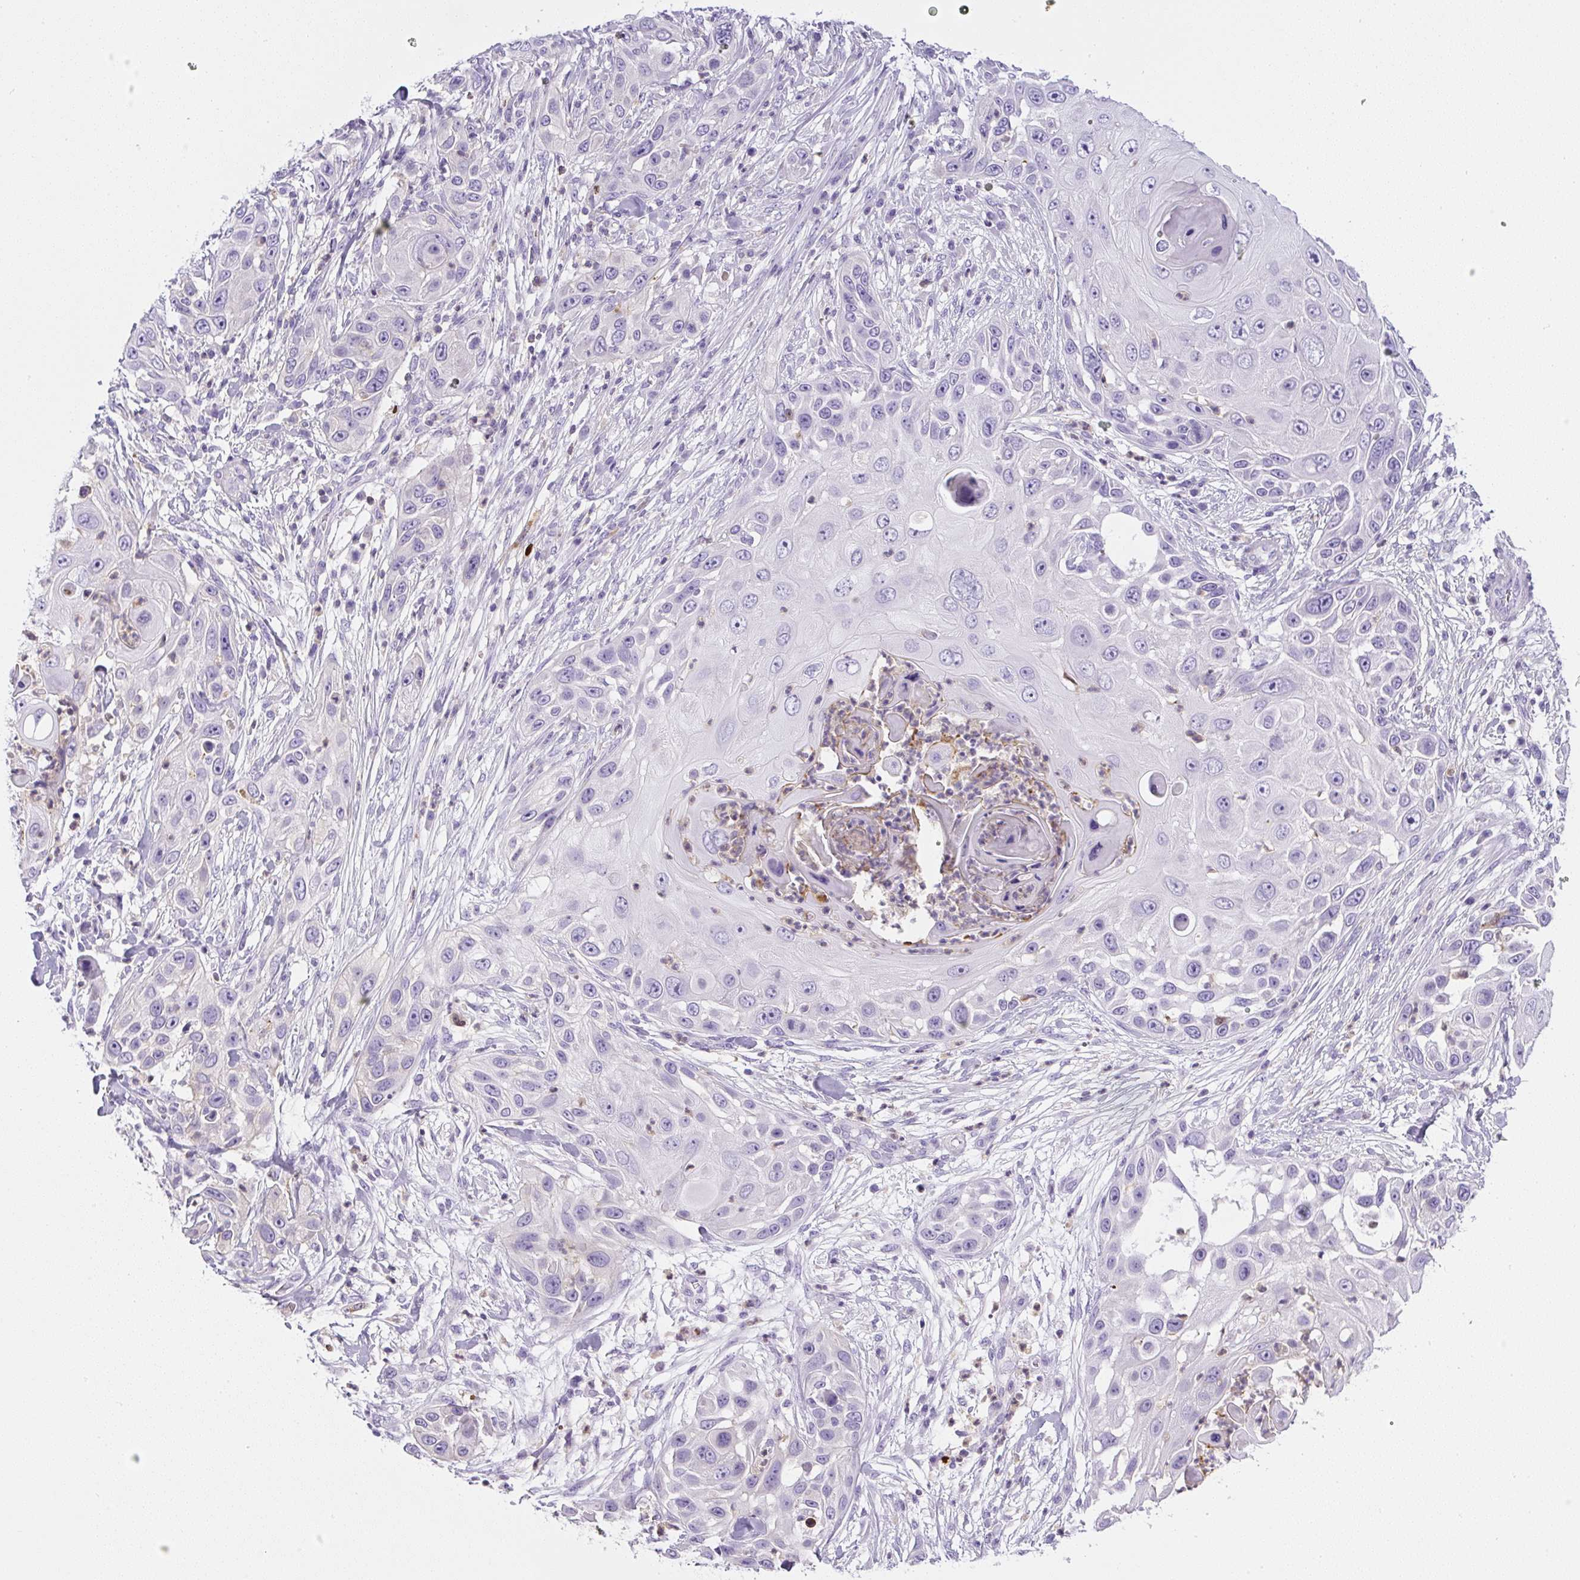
{"staining": {"intensity": "negative", "quantity": "none", "location": "none"}, "tissue": "skin cancer", "cell_type": "Tumor cells", "image_type": "cancer", "snomed": [{"axis": "morphology", "description": "Squamous cell carcinoma, NOS"}, {"axis": "topography", "description": "Skin"}], "caption": "Skin cancer (squamous cell carcinoma) was stained to show a protein in brown. There is no significant positivity in tumor cells.", "gene": "PIP5KL1", "patient": {"sex": "female", "age": 44}}